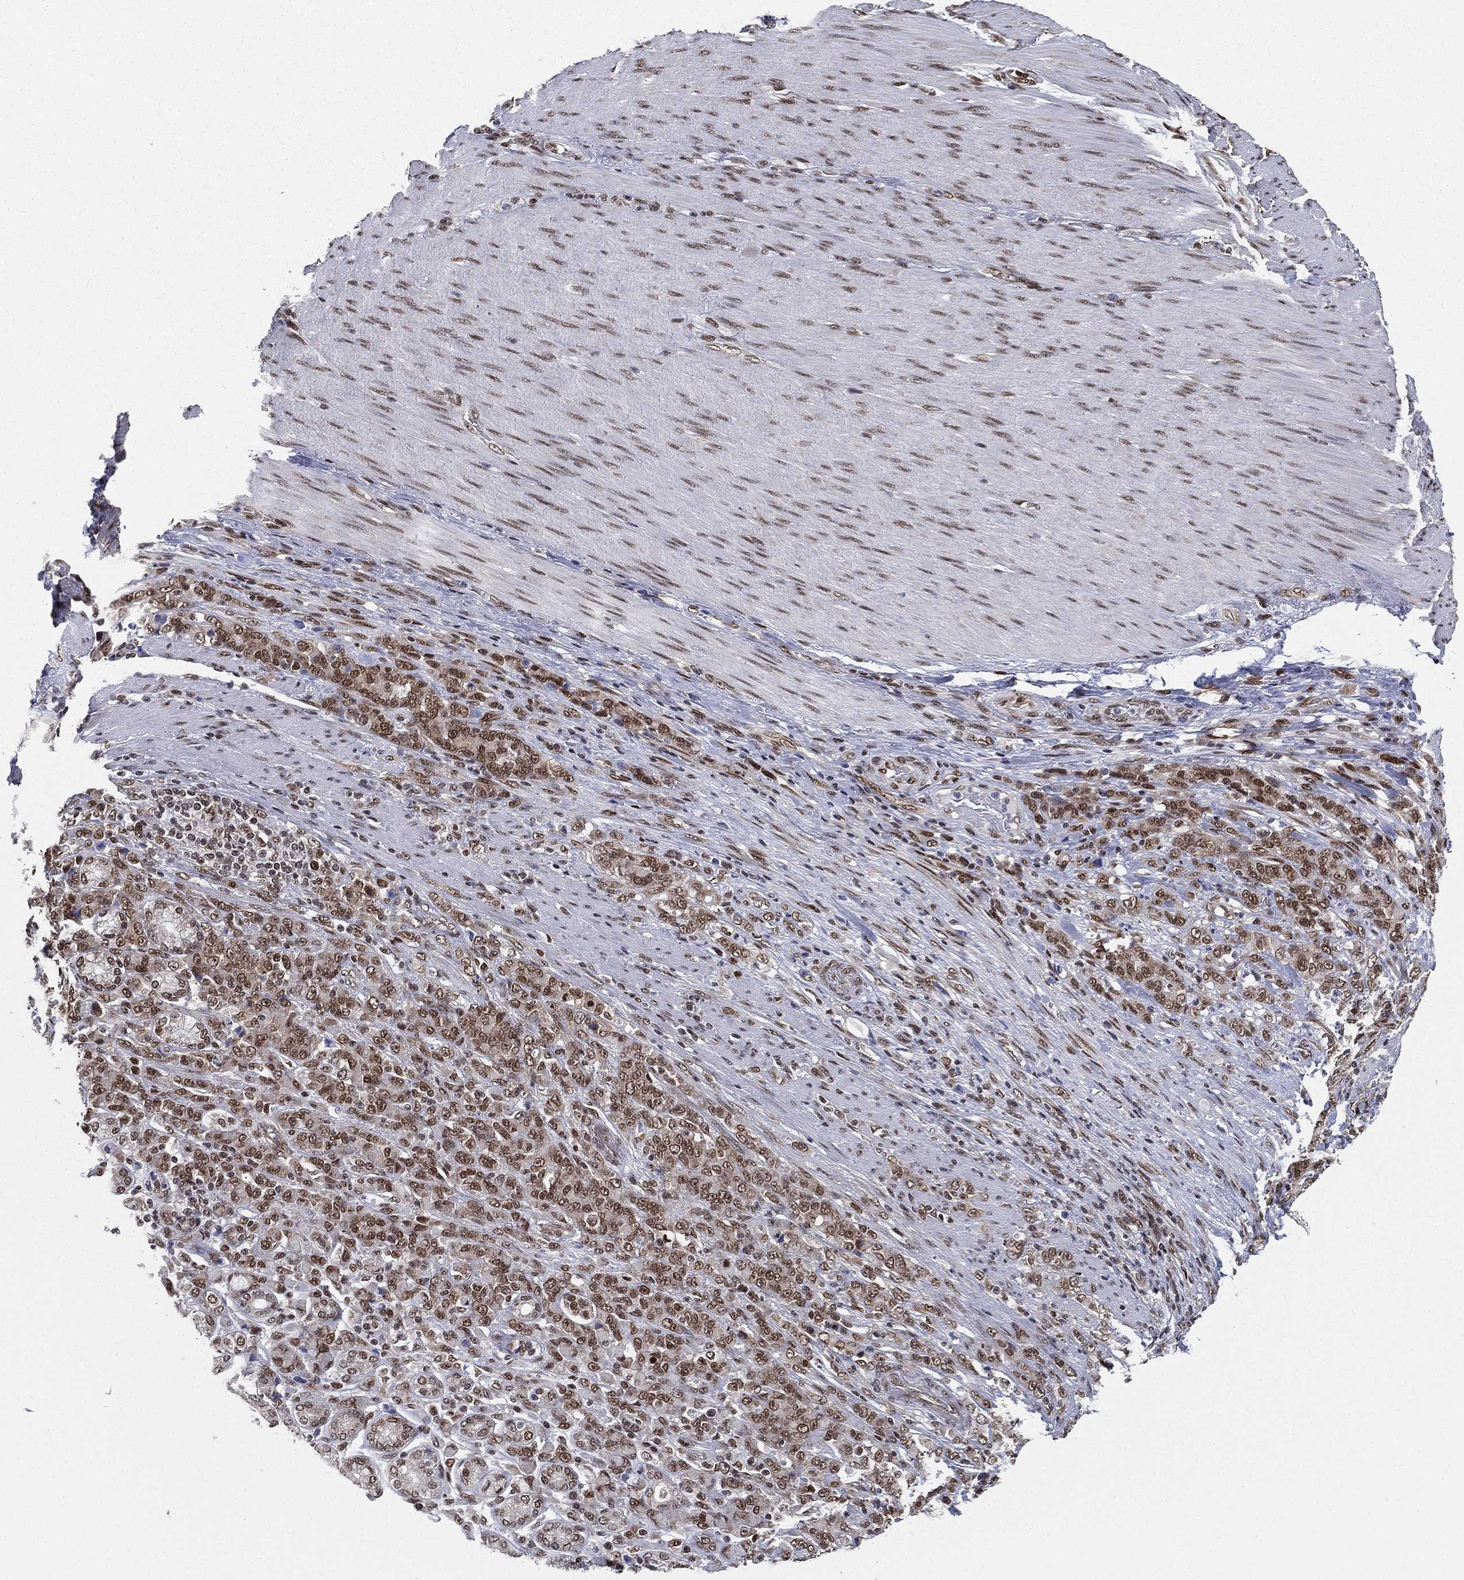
{"staining": {"intensity": "moderate", "quantity": ">75%", "location": "nuclear"}, "tissue": "stomach cancer", "cell_type": "Tumor cells", "image_type": "cancer", "snomed": [{"axis": "morphology", "description": "Normal tissue, NOS"}, {"axis": "morphology", "description": "Adenocarcinoma, NOS"}, {"axis": "topography", "description": "Stomach"}], "caption": "High-power microscopy captured an immunohistochemistry (IHC) histopathology image of stomach cancer (adenocarcinoma), revealing moderate nuclear staining in about >75% of tumor cells.", "gene": "FUBP3", "patient": {"sex": "female", "age": 79}}